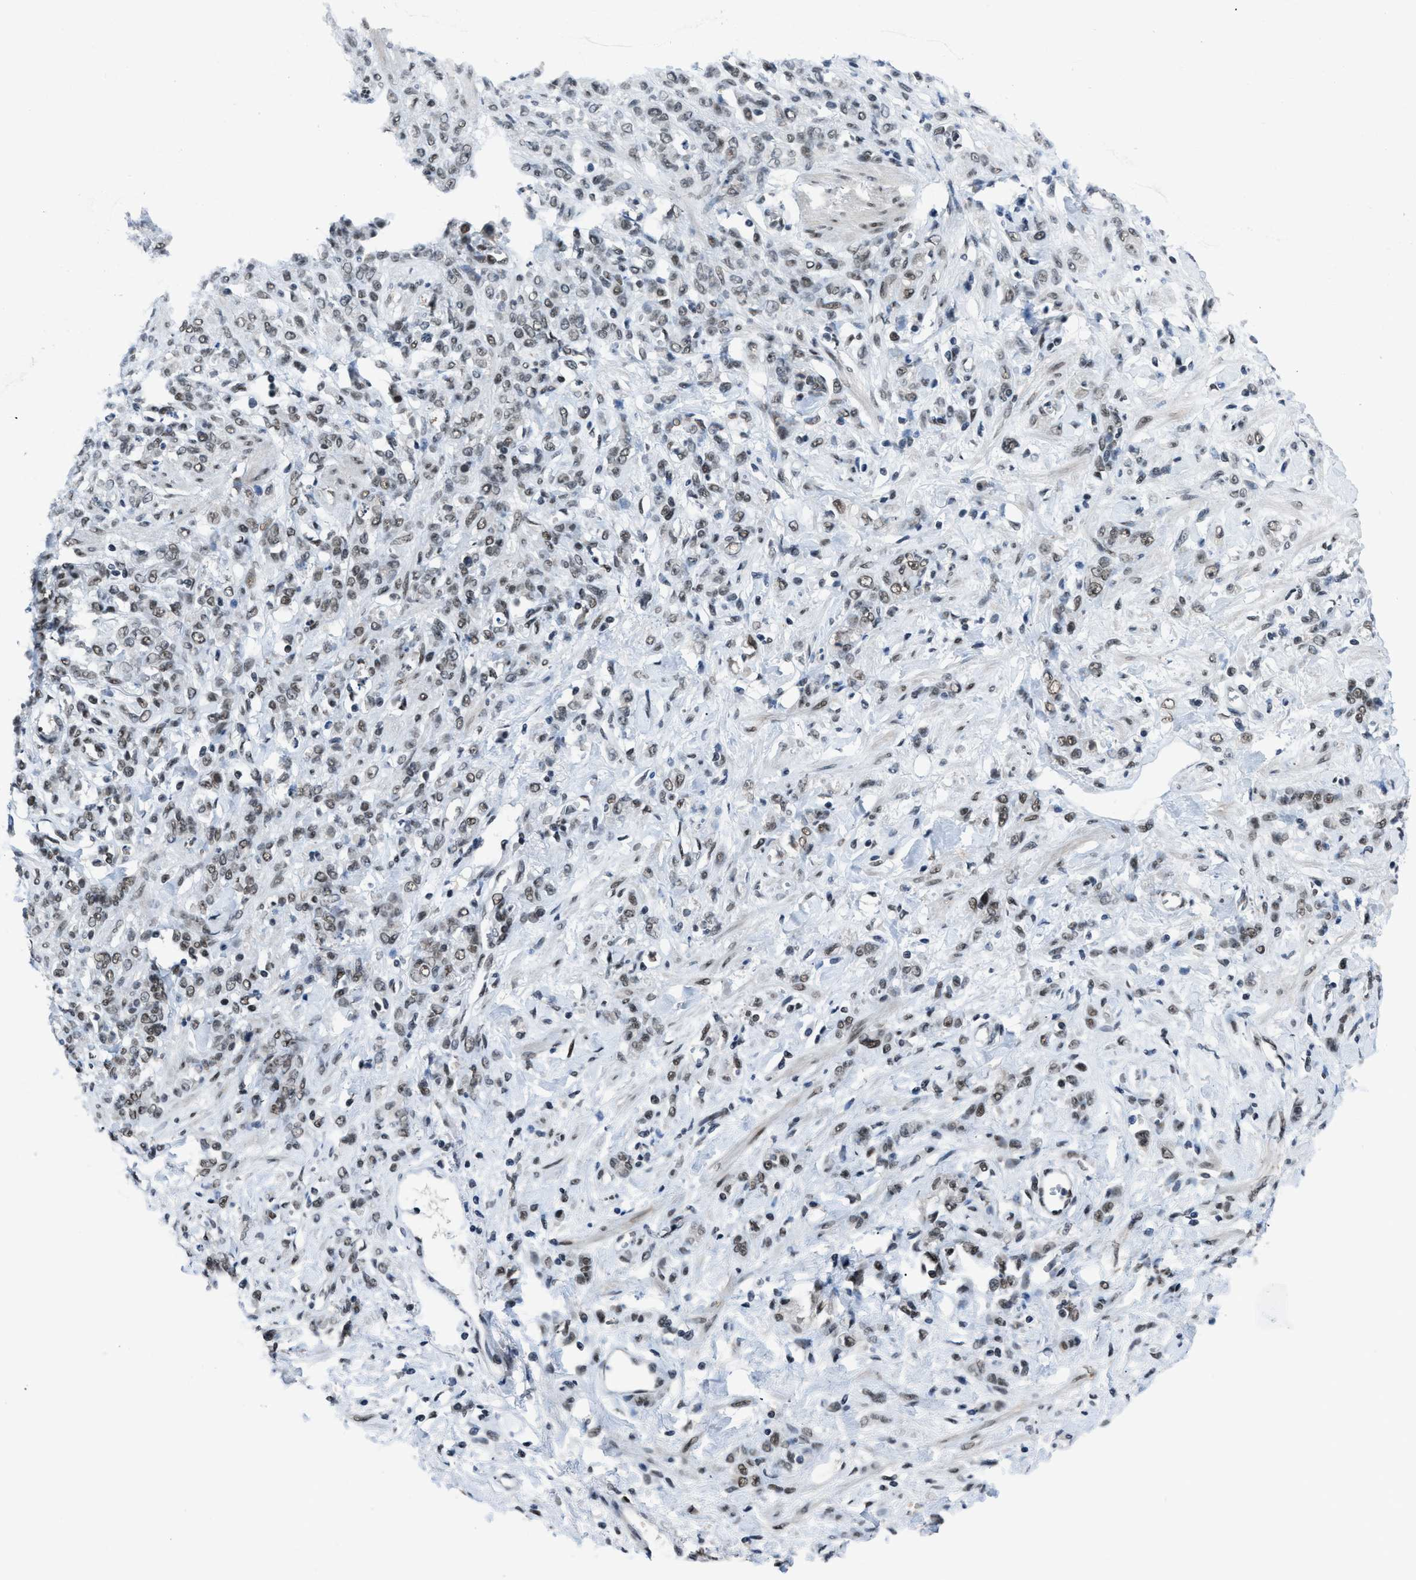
{"staining": {"intensity": "moderate", "quantity": ">75%", "location": "nuclear"}, "tissue": "stomach cancer", "cell_type": "Tumor cells", "image_type": "cancer", "snomed": [{"axis": "morphology", "description": "Normal tissue, NOS"}, {"axis": "morphology", "description": "Adenocarcinoma, NOS"}, {"axis": "topography", "description": "Stomach"}], "caption": "Immunohistochemistry (DAB) staining of stomach adenocarcinoma reveals moderate nuclear protein positivity in about >75% of tumor cells. The staining is performed using DAB (3,3'-diaminobenzidine) brown chromogen to label protein expression. The nuclei are counter-stained blue using hematoxylin.", "gene": "GATAD2B", "patient": {"sex": "male", "age": 82}}